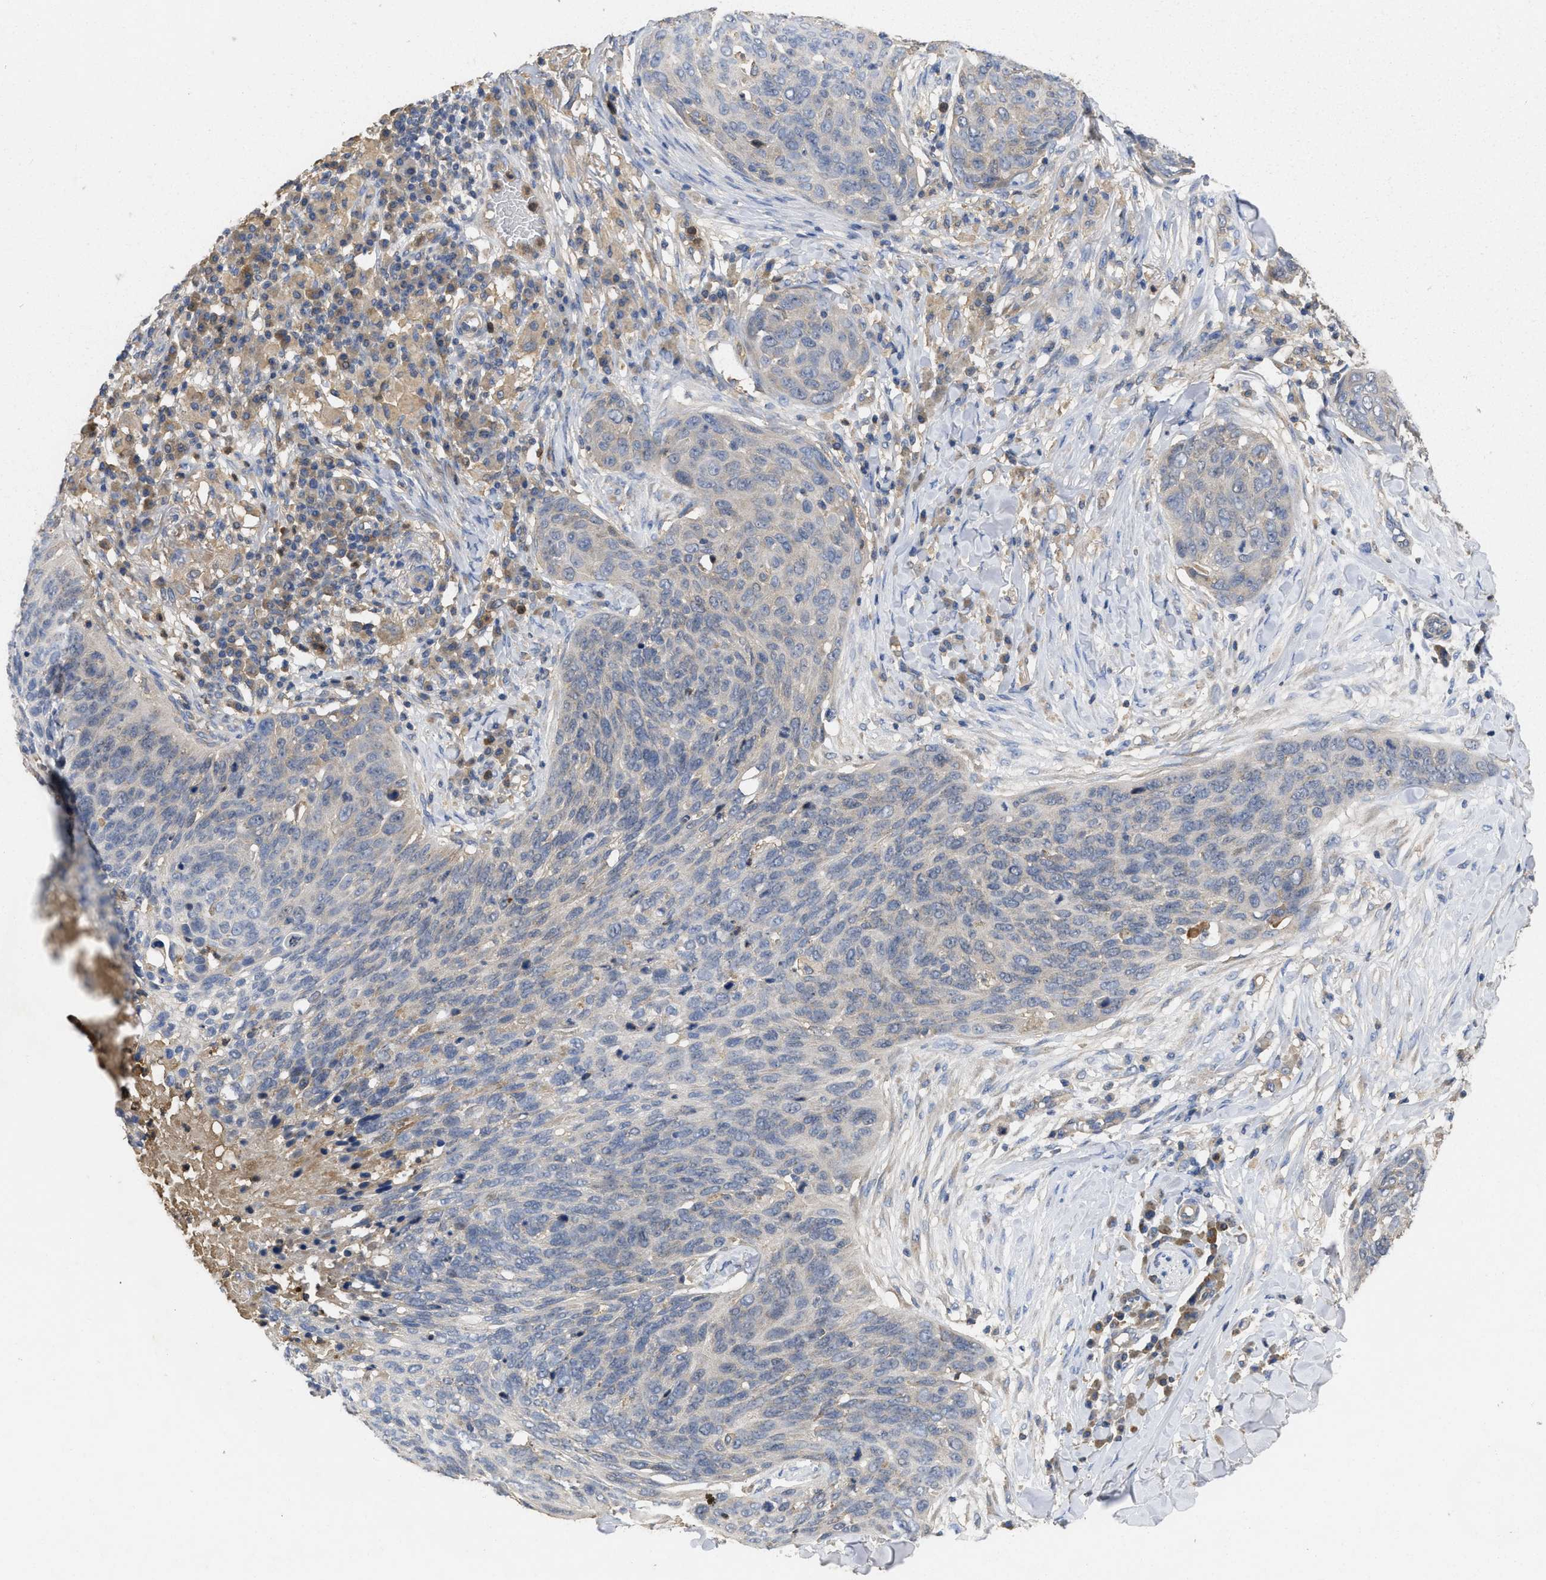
{"staining": {"intensity": "weak", "quantity": "<25%", "location": "cytoplasmic/membranous"}, "tissue": "skin cancer", "cell_type": "Tumor cells", "image_type": "cancer", "snomed": [{"axis": "morphology", "description": "Squamous cell carcinoma in situ, NOS"}, {"axis": "morphology", "description": "Squamous cell carcinoma, NOS"}, {"axis": "topography", "description": "Skin"}], "caption": "A high-resolution histopathology image shows immunohistochemistry (IHC) staining of skin cancer (squamous cell carcinoma in situ), which exhibits no significant staining in tumor cells. Nuclei are stained in blue.", "gene": "RNF216", "patient": {"sex": "male", "age": 93}}